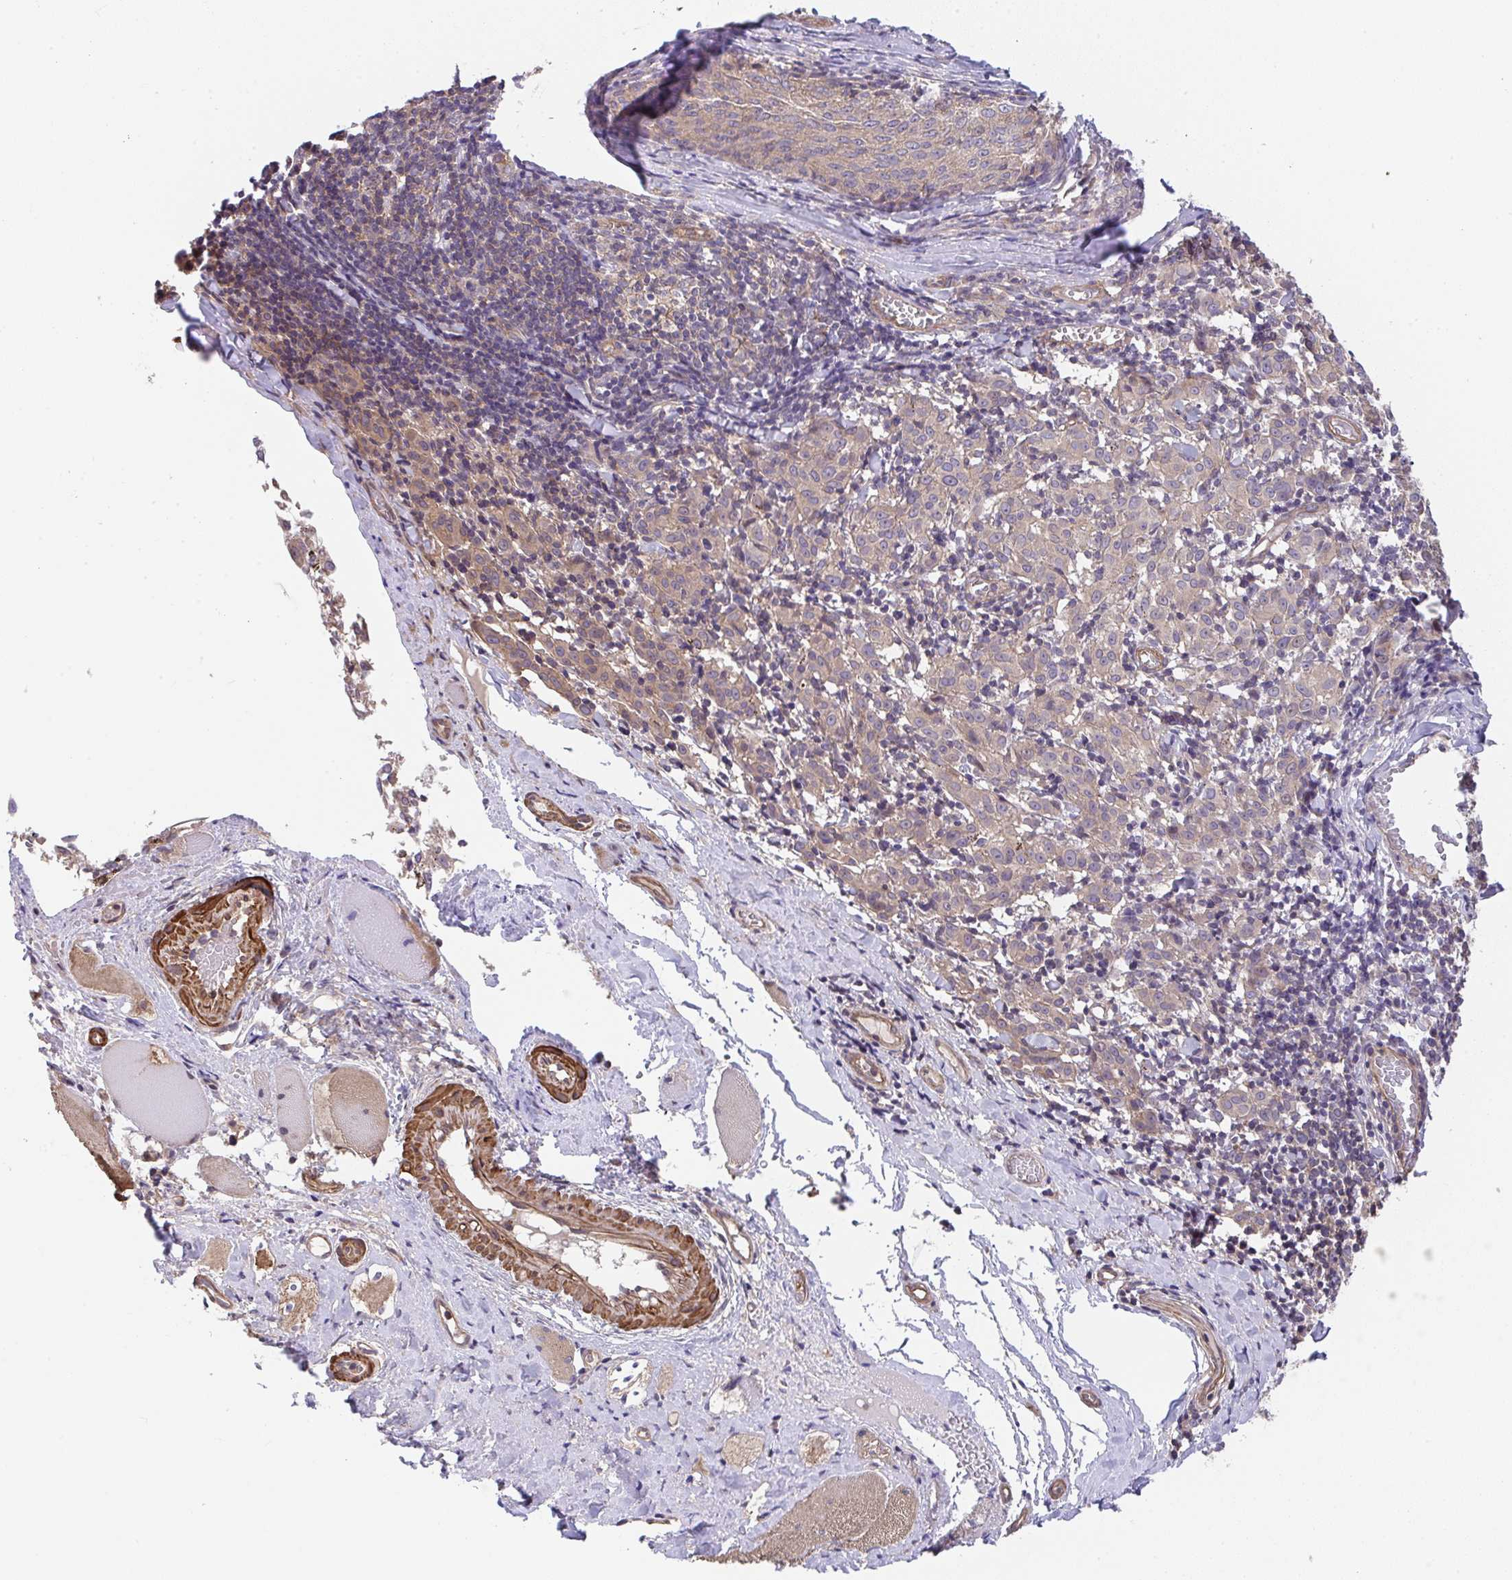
{"staining": {"intensity": "moderate", "quantity": "25%-75%", "location": "cytoplasmic/membranous"}, "tissue": "melanoma", "cell_type": "Tumor cells", "image_type": "cancer", "snomed": [{"axis": "morphology", "description": "Malignant melanoma, NOS"}, {"axis": "topography", "description": "Skin"}], "caption": "The image exhibits immunohistochemical staining of melanoma. There is moderate cytoplasmic/membranous positivity is appreciated in about 25%-75% of tumor cells.", "gene": "ZNF696", "patient": {"sex": "female", "age": 72}}